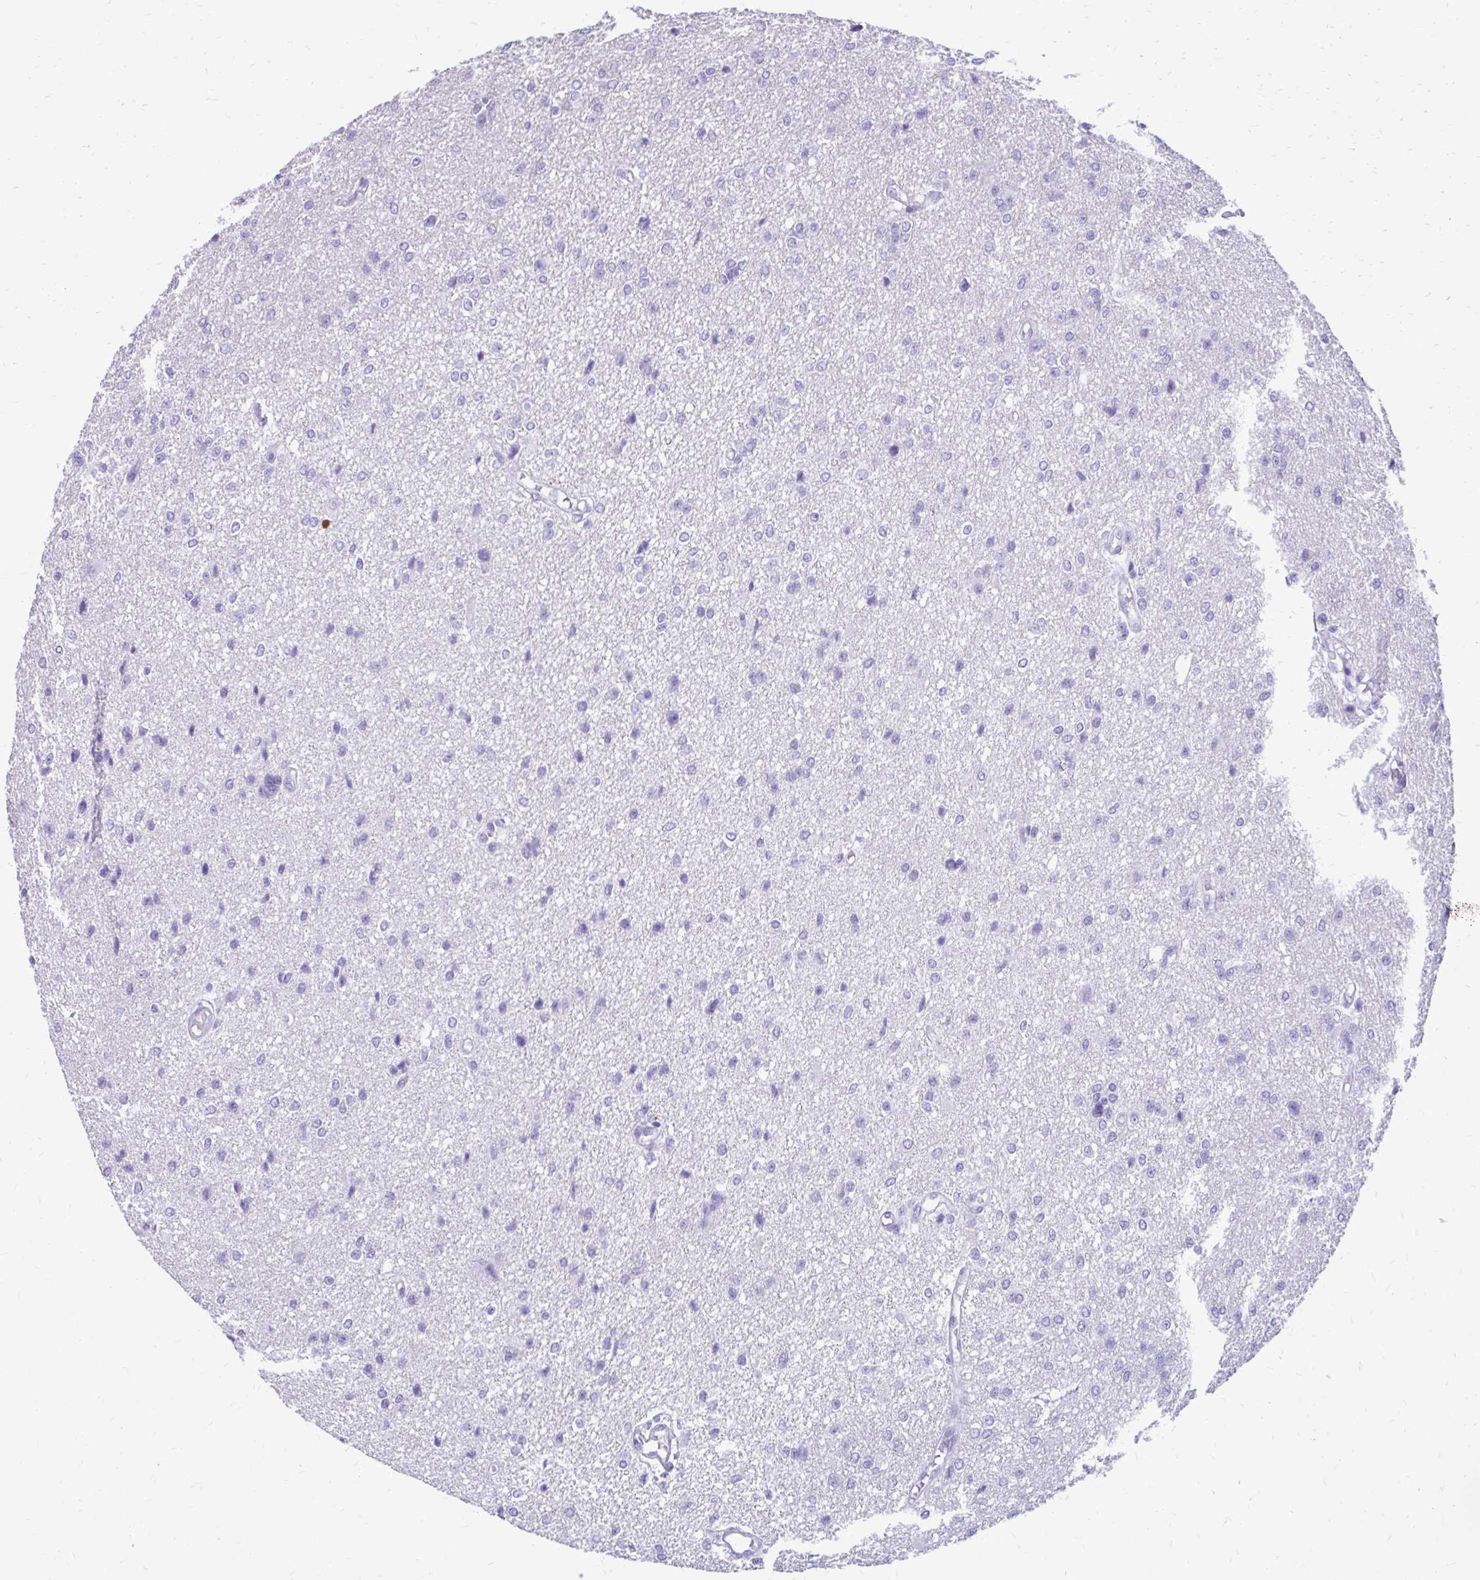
{"staining": {"intensity": "negative", "quantity": "none", "location": "none"}, "tissue": "glioma", "cell_type": "Tumor cells", "image_type": "cancer", "snomed": [{"axis": "morphology", "description": "Glioma, malignant, Low grade"}, {"axis": "topography", "description": "Brain"}], "caption": "The immunohistochemistry image has no significant staining in tumor cells of glioma tissue.", "gene": "SATL1", "patient": {"sex": "male", "age": 26}}